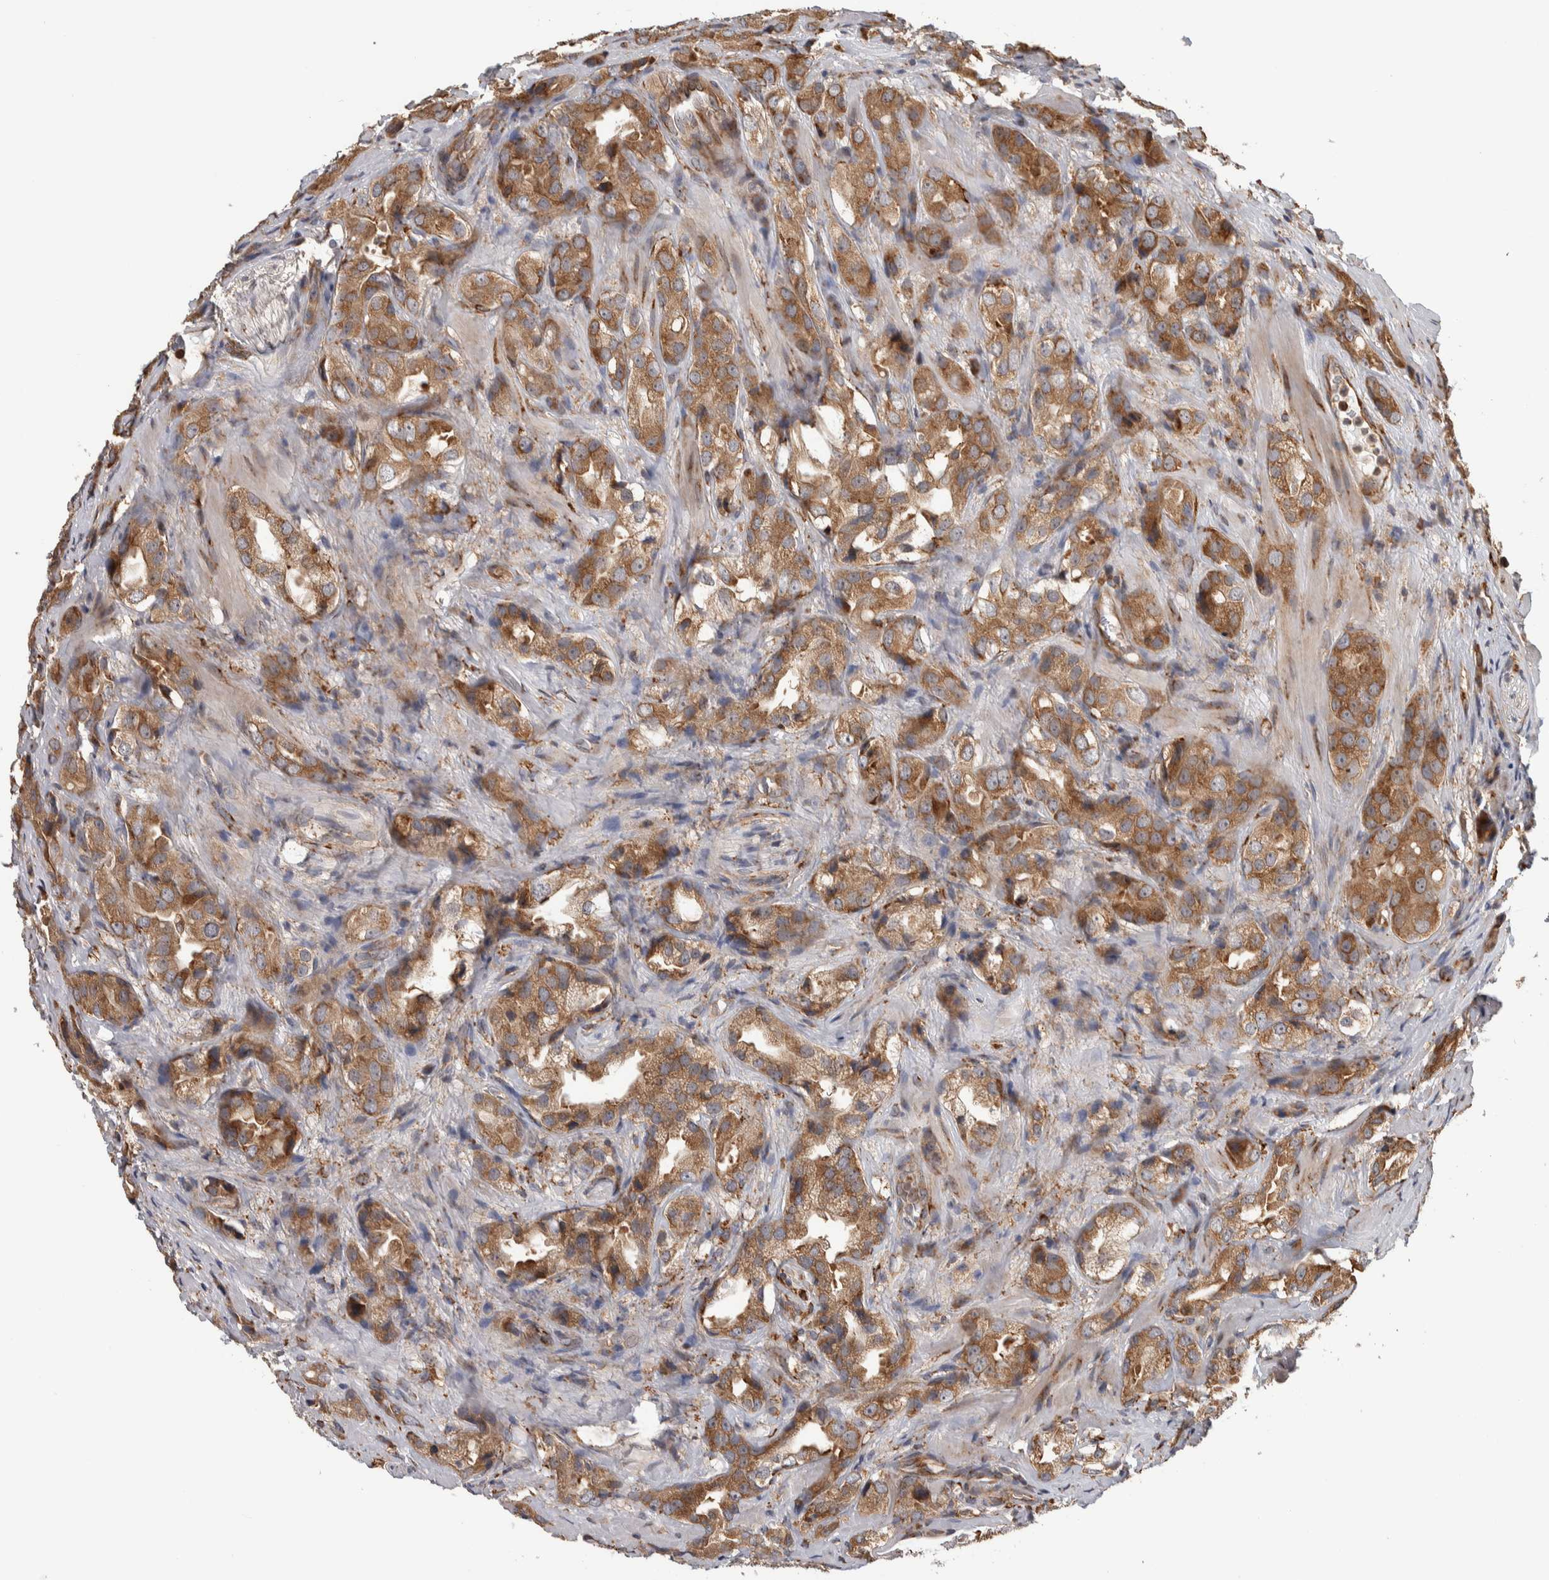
{"staining": {"intensity": "moderate", "quantity": ">75%", "location": "cytoplasmic/membranous"}, "tissue": "prostate cancer", "cell_type": "Tumor cells", "image_type": "cancer", "snomed": [{"axis": "morphology", "description": "Adenocarcinoma, High grade"}, {"axis": "topography", "description": "Prostate"}], "caption": "The micrograph reveals staining of prostate cancer (adenocarcinoma (high-grade)), revealing moderate cytoplasmic/membranous protein staining (brown color) within tumor cells.", "gene": "EIF3H", "patient": {"sex": "male", "age": 63}}